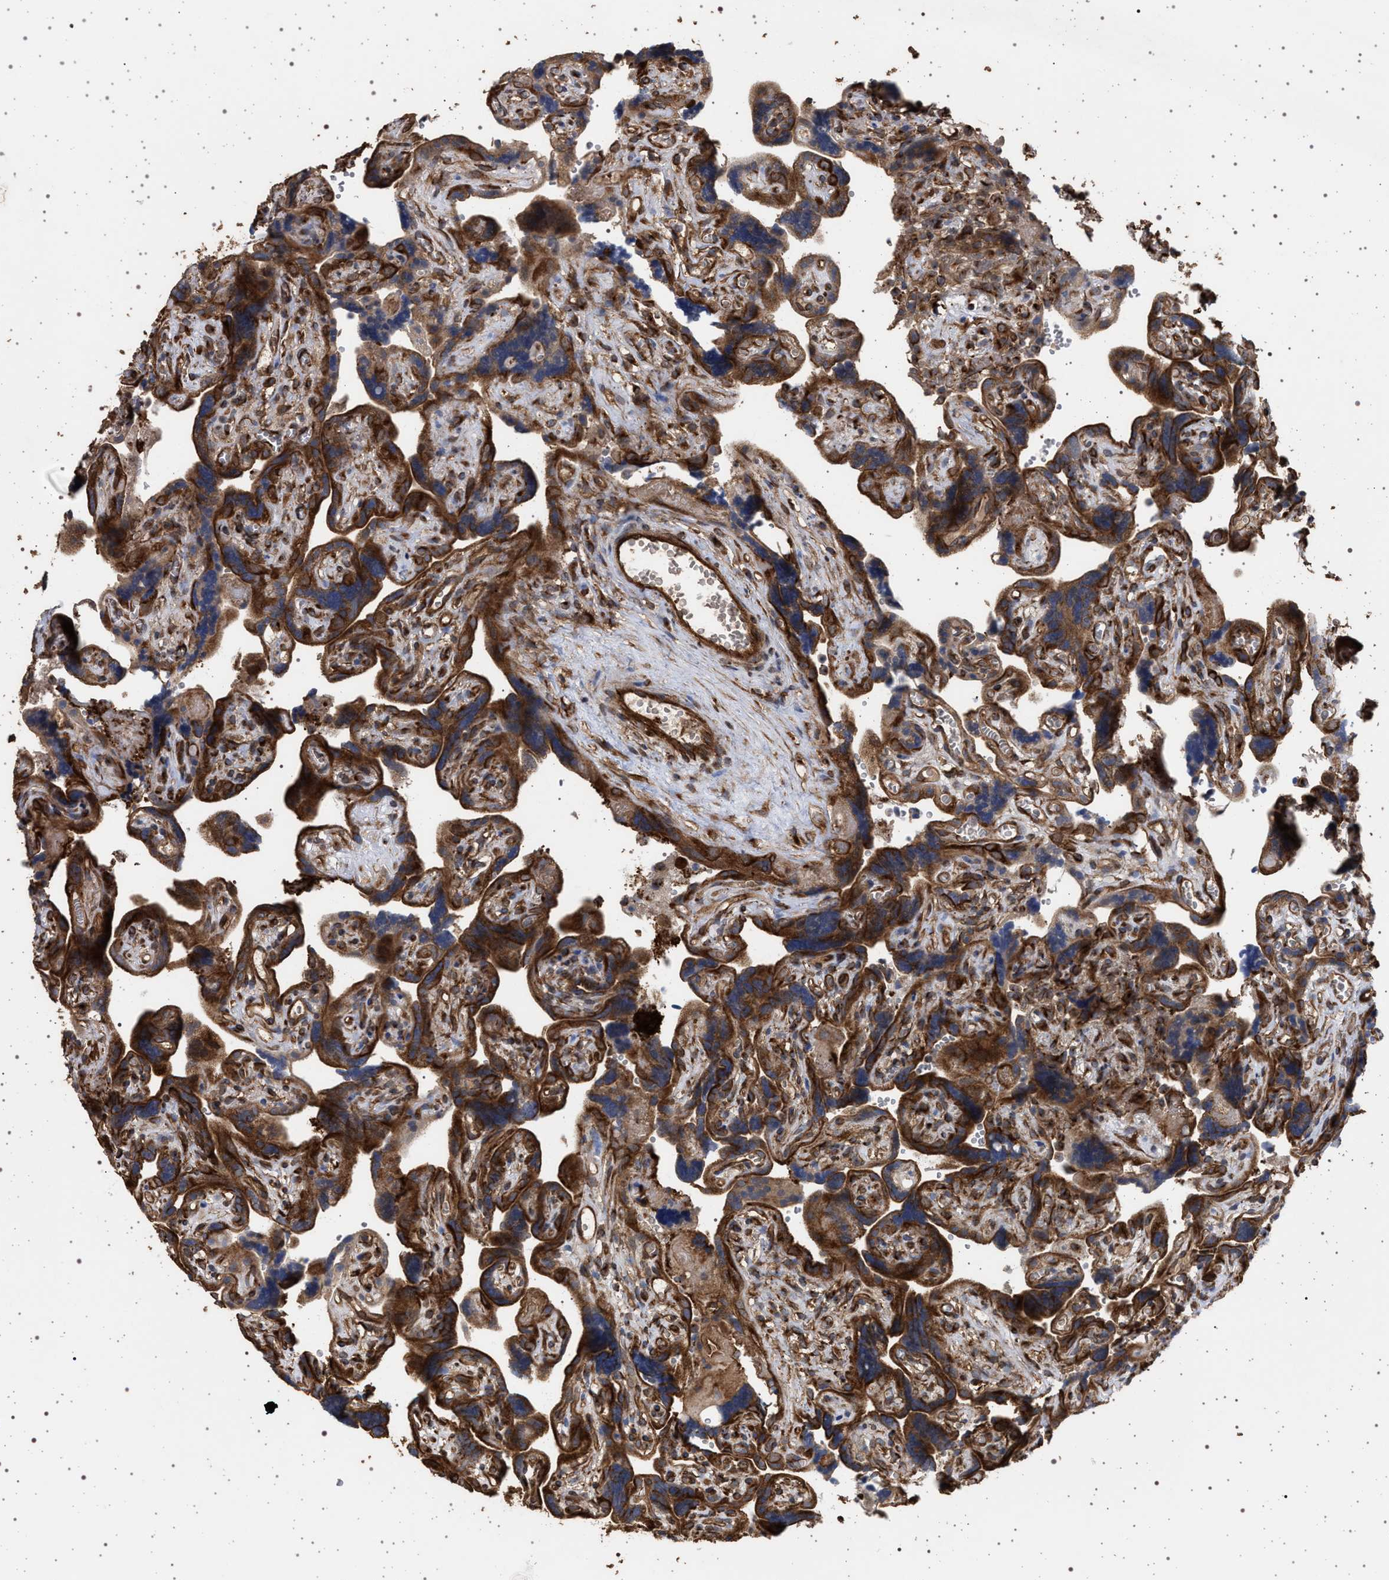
{"staining": {"intensity": "strong", "quantity": ">75%", "location": "cytoplasmic/membranous"}, "tissue": "placenta", "cell_type": "Decidual cells", "image_type": "normal", "snomed": [{"axis": "morphology", "description": "Normal tissue, NOS"}, {"axis": "topography", "description": "Placenta"}], "caption": "This micrograph reveals IHC staining of benign placenta, with high strong cytoplasmic/membranous staining in approximately >75% of decidual cells.", "gene": "IFT20", "patient": {"sex": "female", "age": 30}}